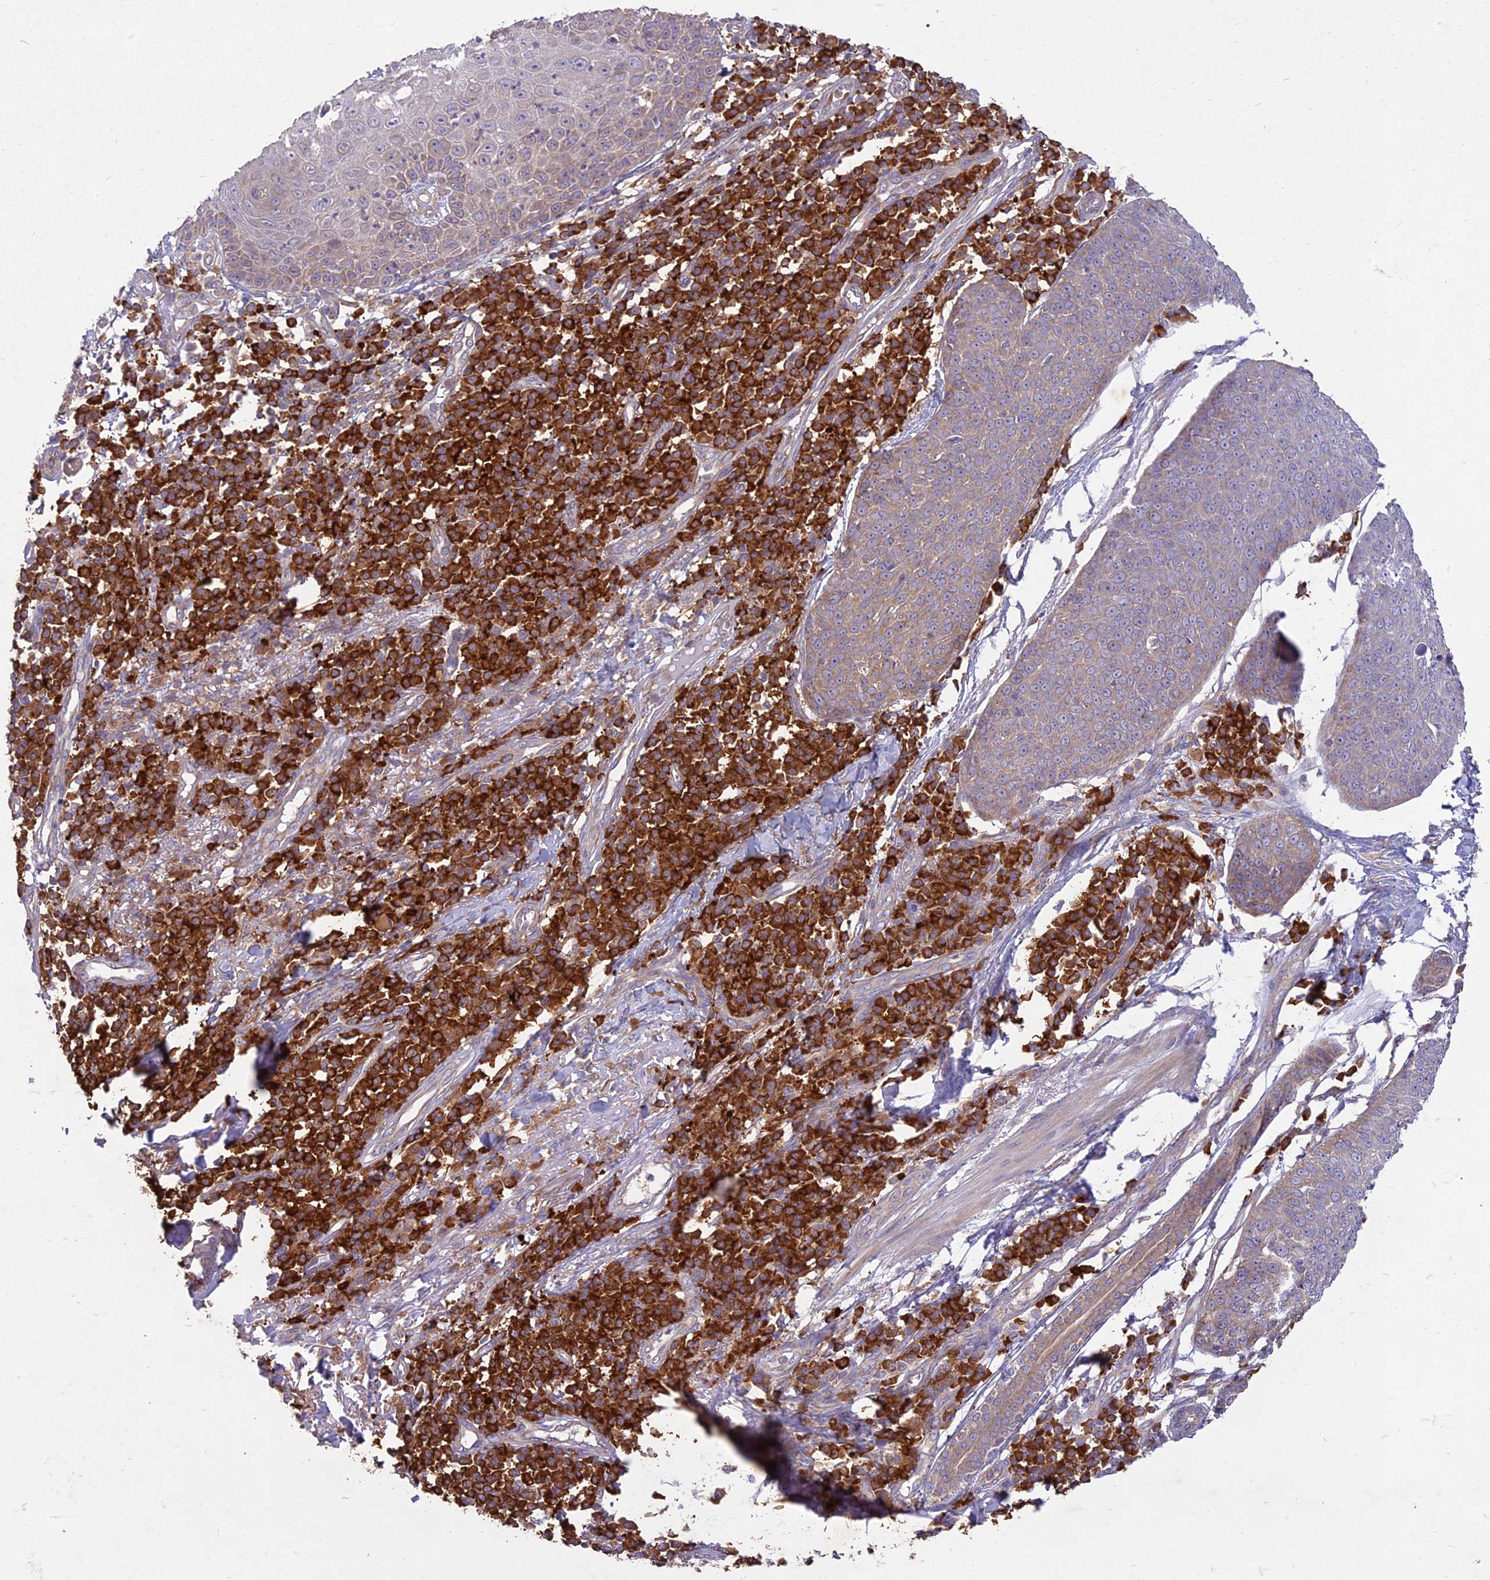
{"staining": {"intensity": "weak", "quantity": "<25%", "location": "cytoplasmic/membranous"}, "tissue": "skin cancer", "cell_type": "Tumor cells", "image_type": "cancer", "snomed": [{"axis": "morphology", "description": "Squamous cell carcinoma, NOS"}, {"axis": "topography", "description": "Skin"}], "caption": "This photomicrograph is of skin cancer stained with immunohistochemistry to label a protein in brown with the nuclei are counter-stained blue. There is no expression in tumor cells.", "gene": "NXNL2", "patient": {"sex": "male", "age": 71}}